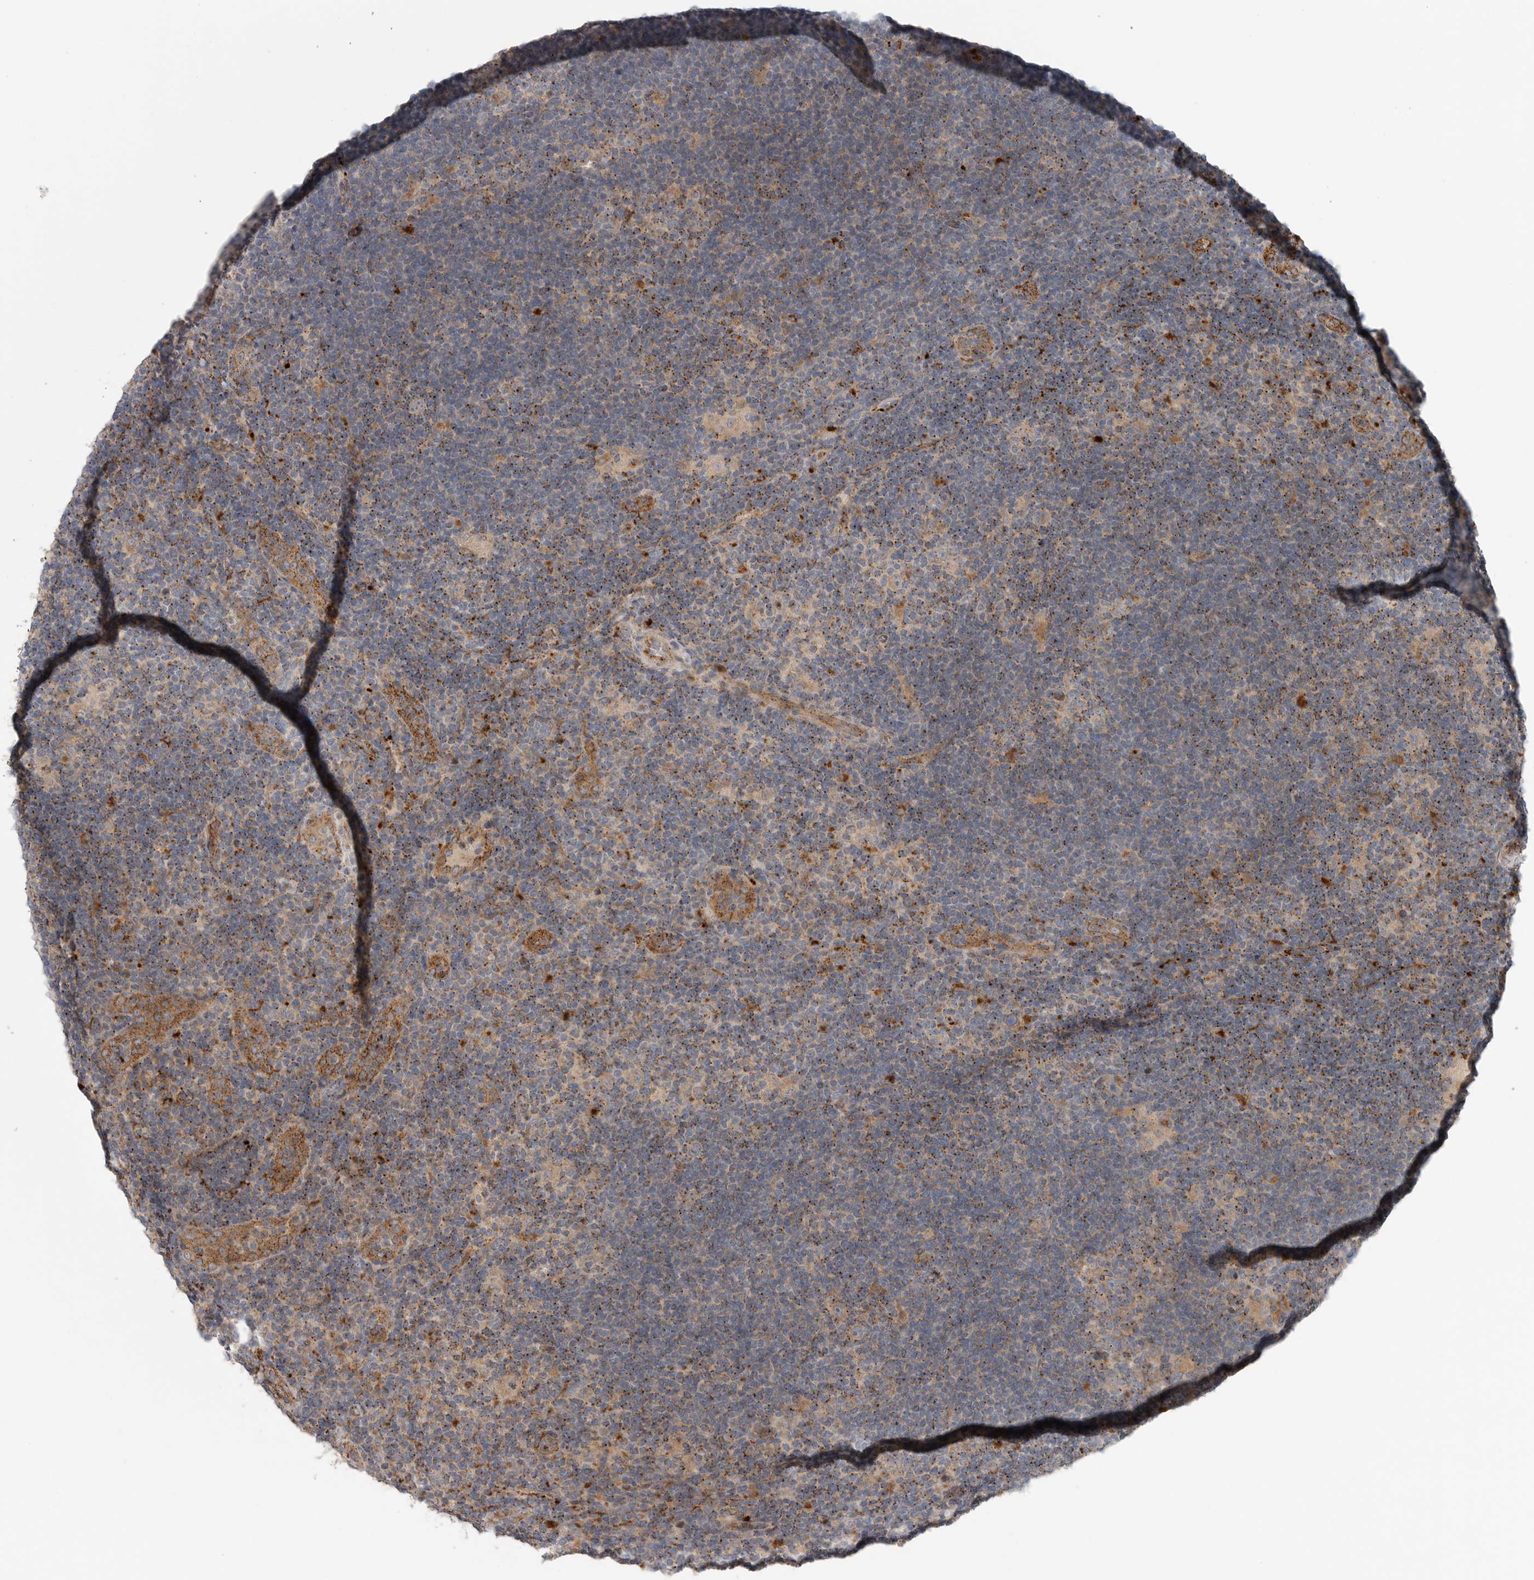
{"staining": {"intensity": "weak", "quantity": ">75%", "location": "cytoplasmic/membranous"}, "tissue": "lymphoma", "cell_type": "Tumor cells", "image_type": "cancer", "snomed": [{"axis": "morphology", "description": "Hodgkin's disease, NOS"}, {"axis": "topography", "description": "Lymph node"}], "caption": "Brown immunohistochemical staining in human Hodgkin's disease exhibits weak cytoplasmic/membranous staining in about >75% of tumor cells.", "gene": "GALNS", "patient": {"sex": "female", "age": 57}}